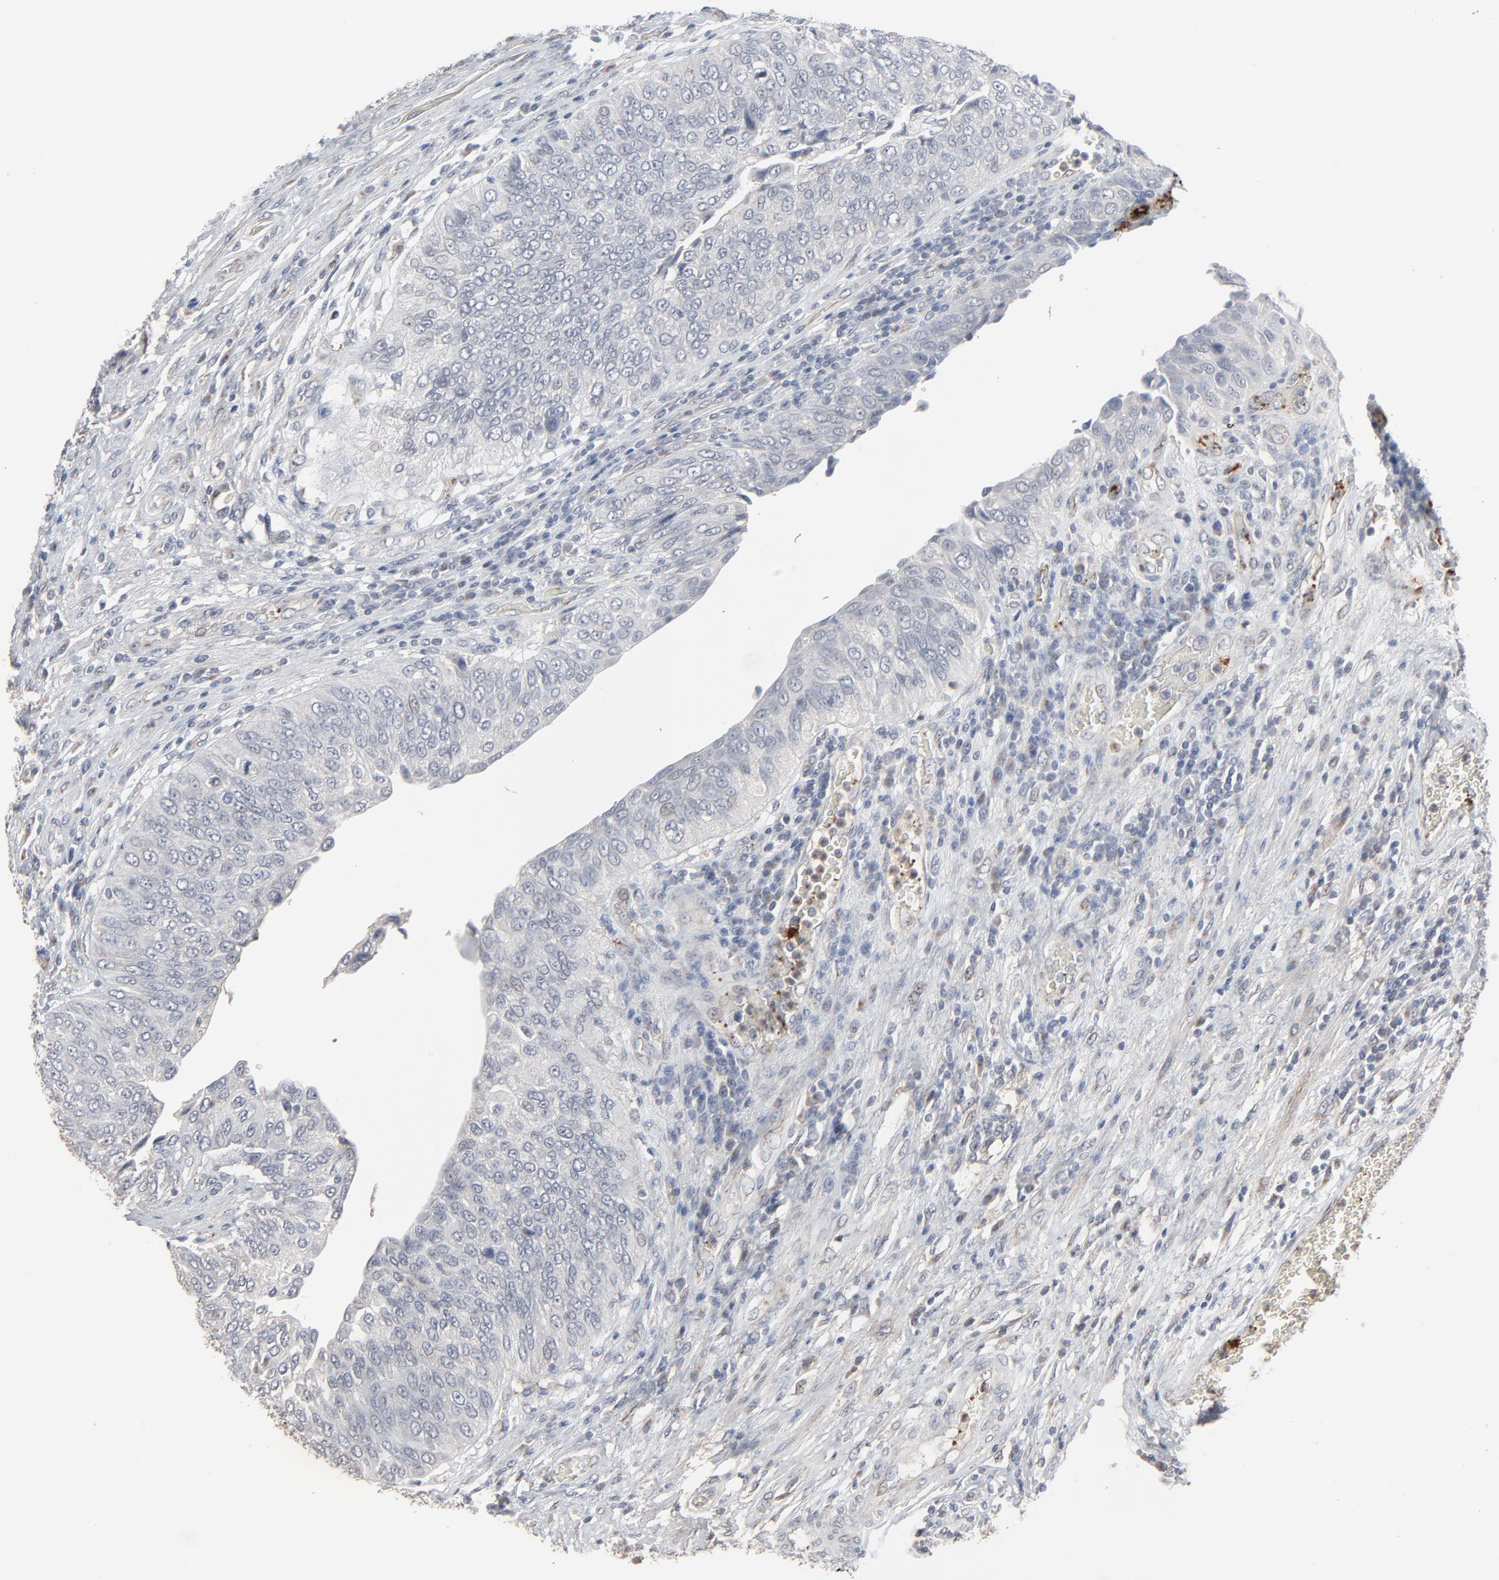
{"staining": {"intensity": "negative", "quantity": "none", "location": "none"}, "tissue": "urothelial cancer", "cell_type": "Tumor cells", "image_type": "cancer", "snomed": [{"axis": "morphology", "description": "Urothelial carcinoma, High grade"}, {"axis": "topography", "description": "Urinary bladder"}], "caption": "Urothelial carcinoma (high-grade) was stained to show a protein in brown. There is no significant staining in tumor cells.", "gene": "JAM3", "patient": {"sex": "male", "age": 50}}